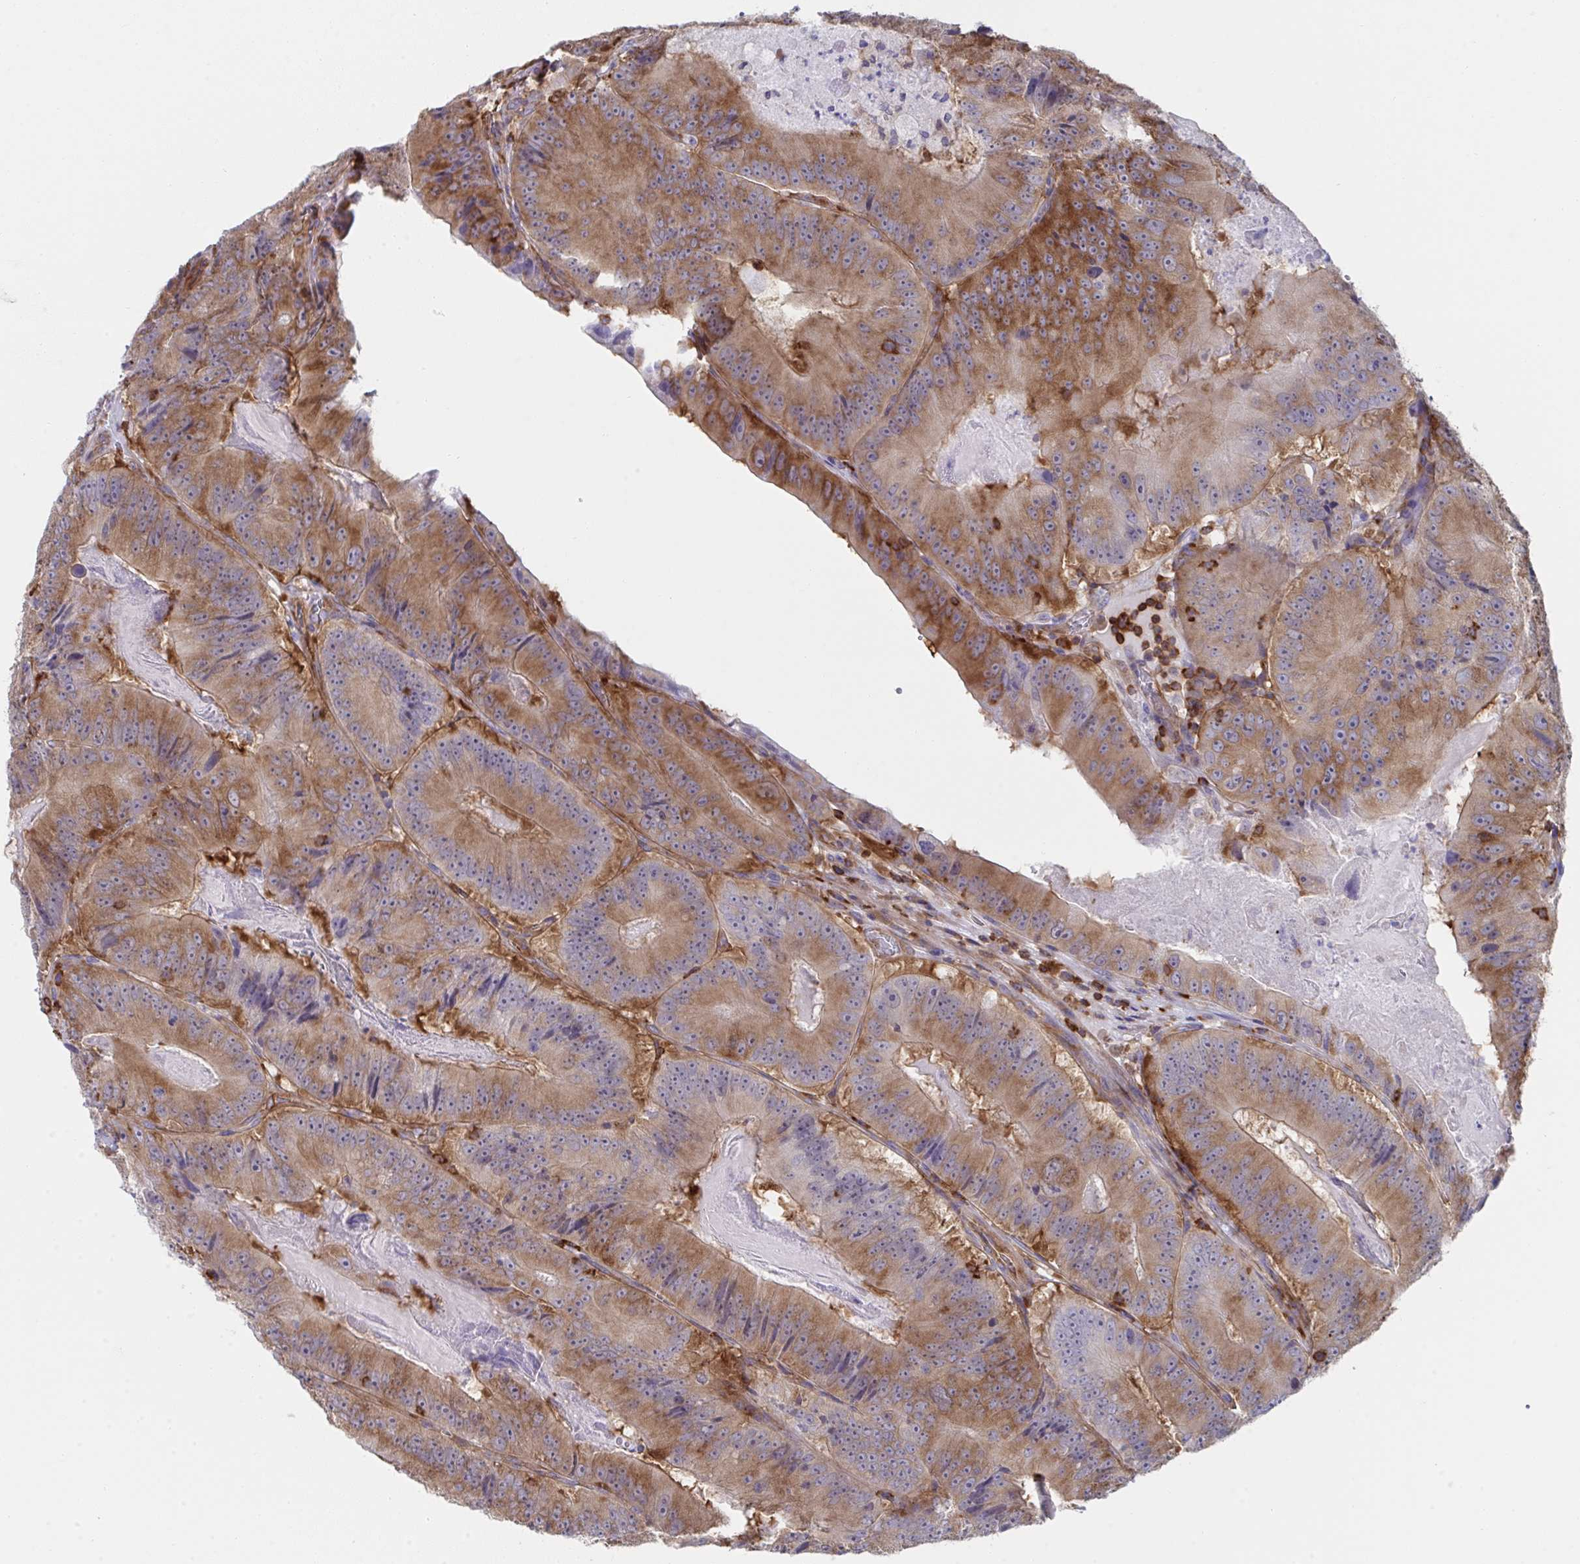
{"staining": {"intensity": "moderate", "quantity": ">75%", "location": "cytoplasmic/membranous"}, "tissue": "colorectal cancer", "cell_type": "Tumor cells", "image_type": "cancer", "snomed": [{"axis": "morphology", "description": "Adenocarcinoma, NOS"}, {"axis": "topography", "description": "Colon"}], "caption": "Moderate cytoplasmic/membranous positivity for a protein is appreciated in about >75% of tumor cells of colorectal cancer using immunohistochemistry (IHC).", "gene": "WNK1", "patient": {"sex": "female", "age": 86}}